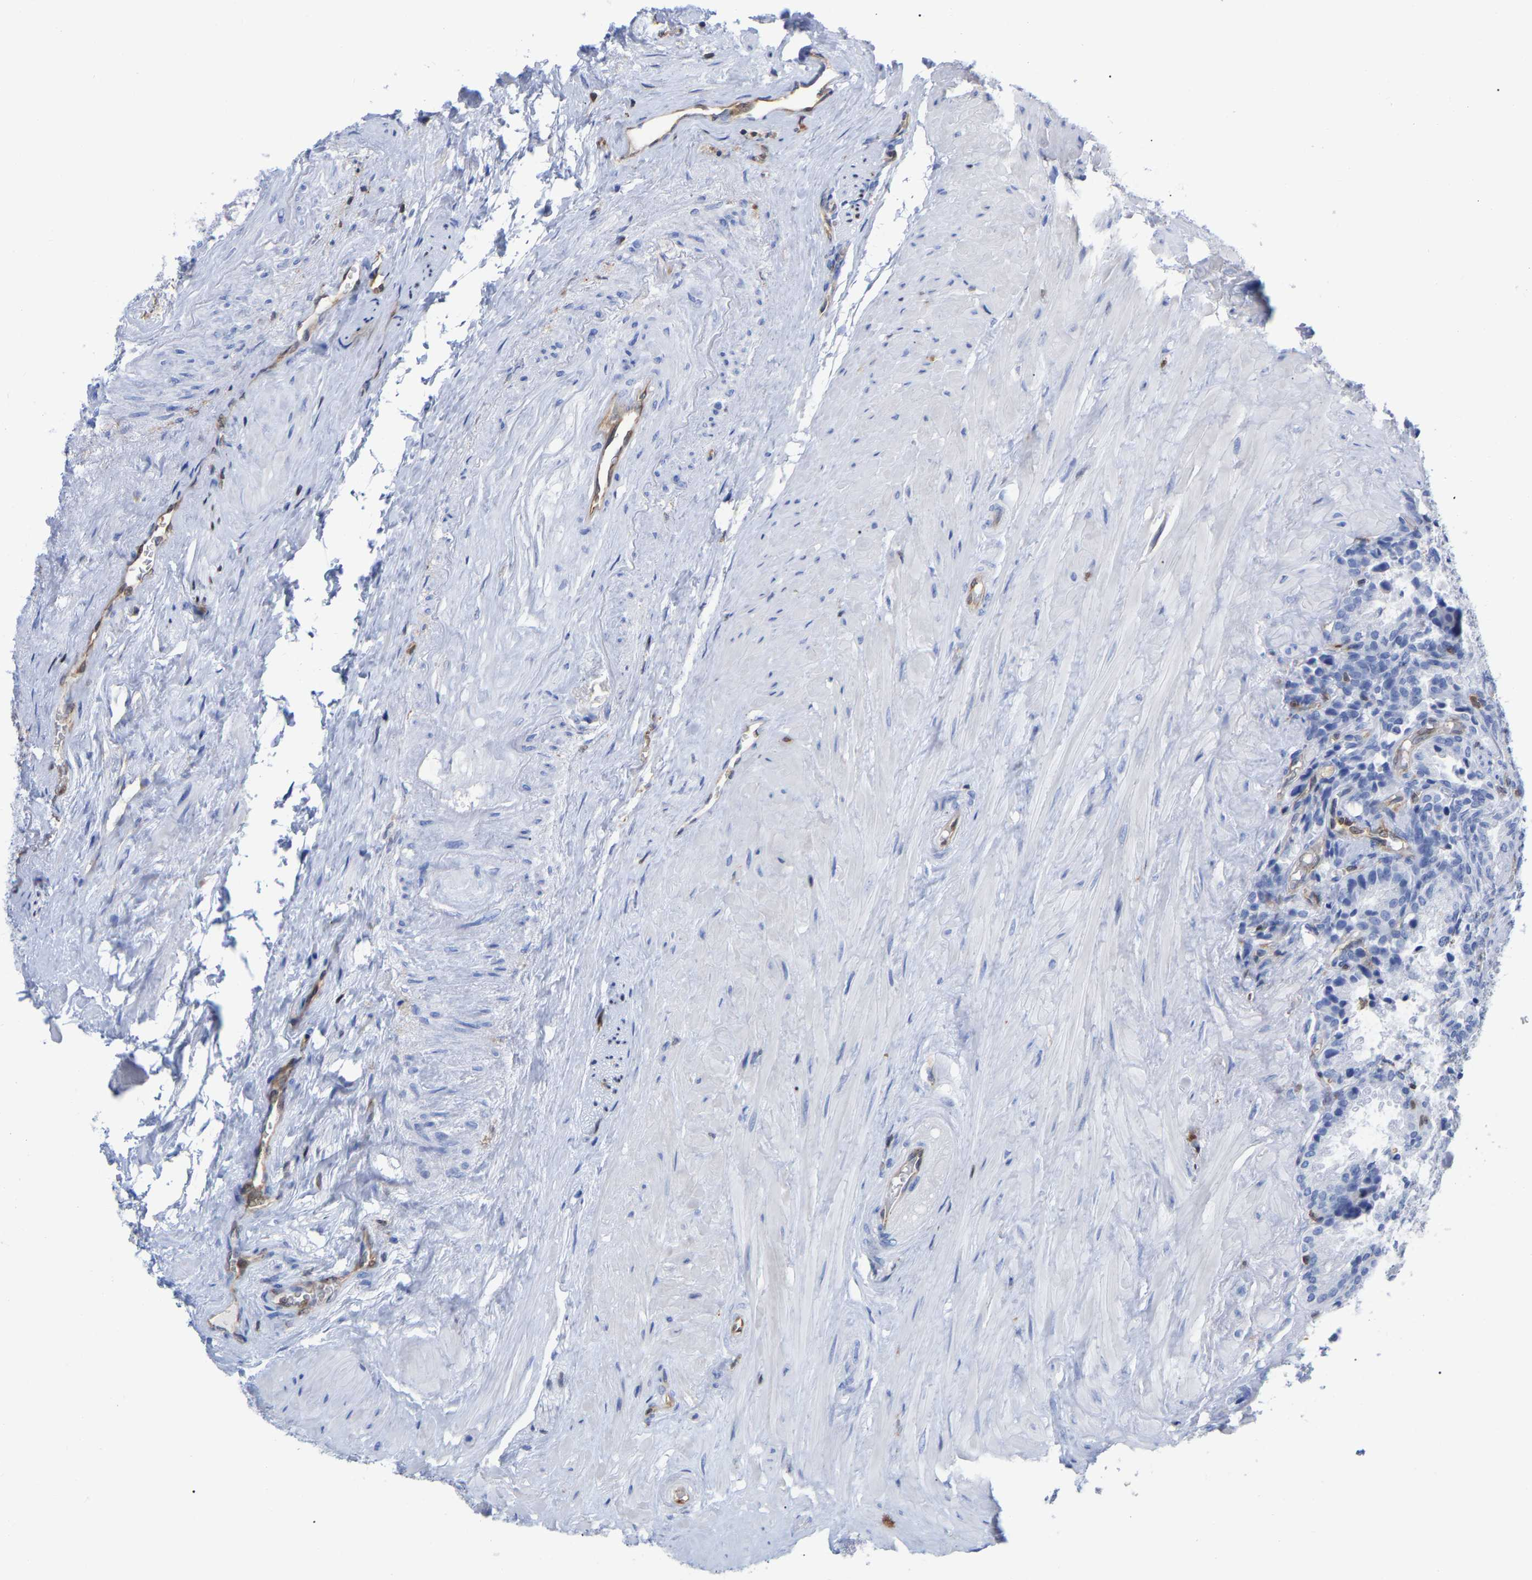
{"staining": {"intensity": "negative", "quantity": "none", "location": "none"}, "tissue": "seminal vesicle", "cell_type": "Glandular cells", "image_type": "normal", "snomed": [{"axis": "morphology", "description": "Normal tissue, NOS"}, {"axis": "topography", "description": "Seminal veicle"}], "caption": "This is an immunohistochemistry histopathology image of normal human seminal vesicle. There is no staining in glandular cells.", "gene": "GIMAP4", "patient": {"sex": "male", "age": 46}}